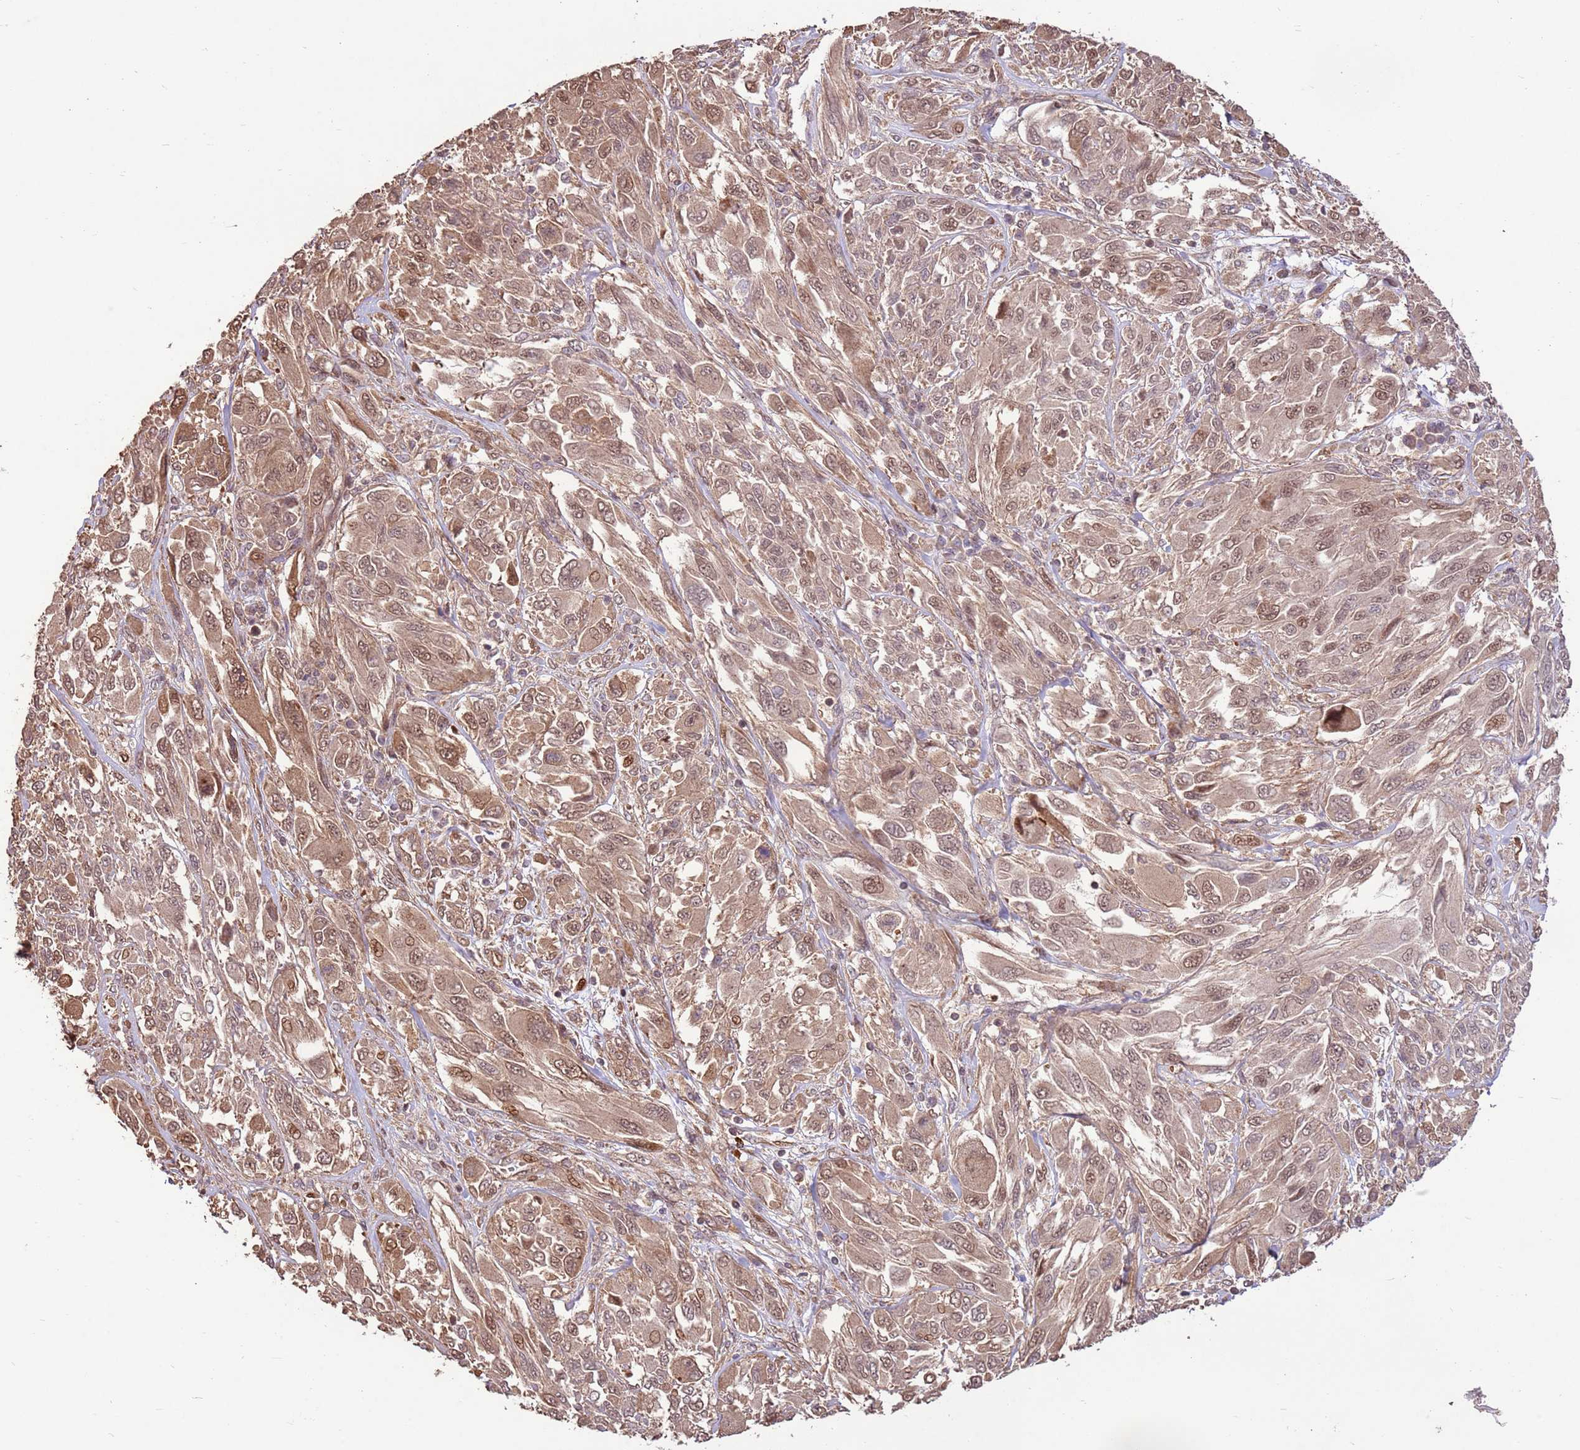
{"staining": {"intensity": "moderate", "quantity": ">75%", "location": "cytoplasmic/membranous,nuclear"}, "tissue": "melanoma", "cell_type": "Tumor cells", "image_type": "cancer", "snomed": [{"axis": "morphology", "description": "Malignant melanoma, NOS"}, {"axis": "topography", "description": "Skin"}], "caption": "The photomicrograph shows immunohistochemical staining of melanoma. There is moderate cytoplasmic/membranous and nuclear expression is seen in approximately >75% of tumor cells.", "gene": "CCDC112", "patient": {"sex": "female", "age": 91}}